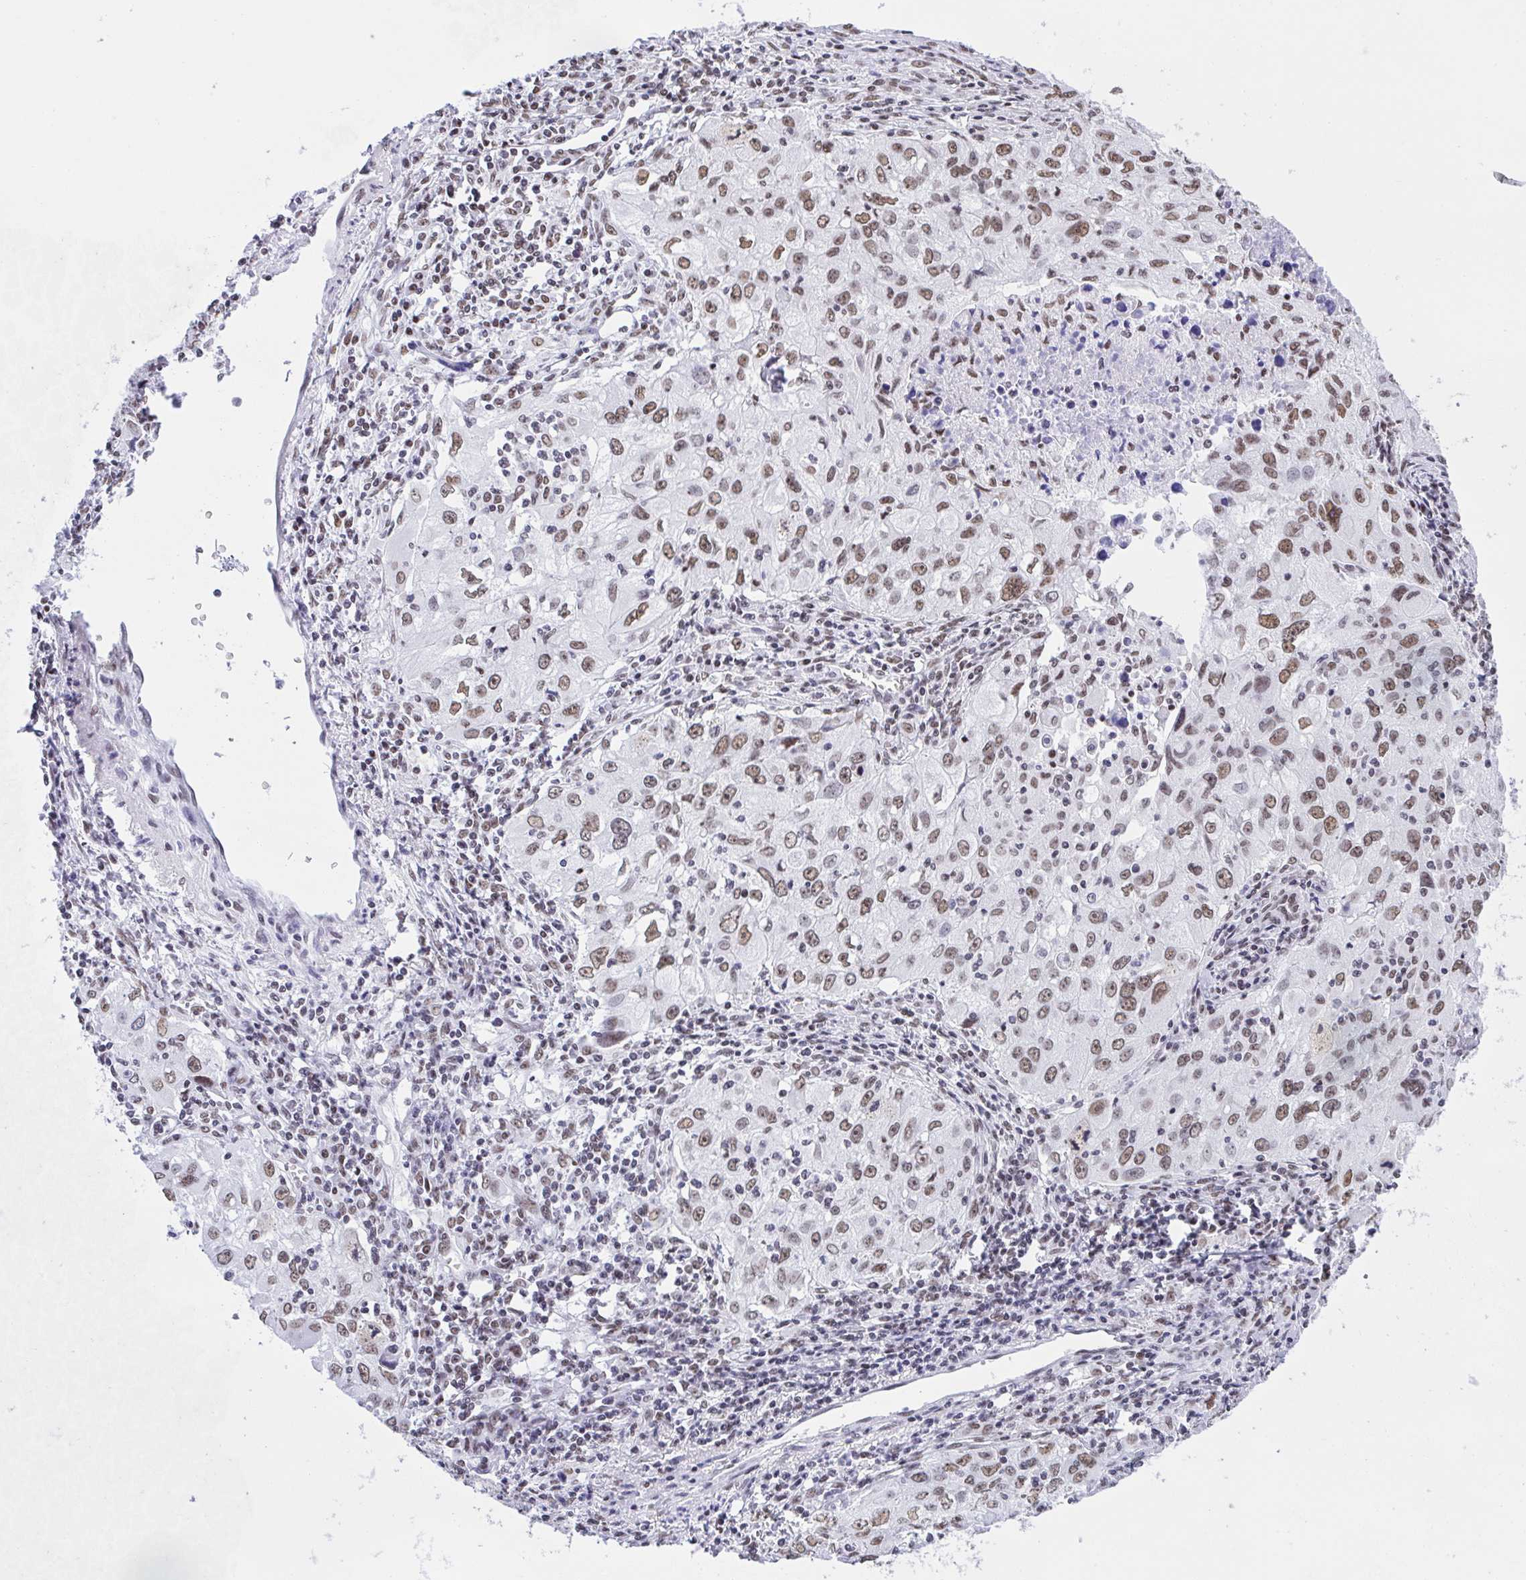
{"staining": {"intensity": "moderate", "quantity": ">75%", "location": "nuclear"}, "tissue": "lung cancer", "cell_type": "Tumor cells", "image_type": "cancer", "snomed": [{"axis": "morphology", "description": "Adenocarcinoma, NOS"}, {"axis": "morphology", "description": "Adenocarcinoma, metastatic, NOS"}, {"axis": "topography", "description": "Lymph node"}, {"axis": "topography", "description": "Lung"}], "caption": "A brown stain labels moderate nuclear staining of a protein in lung cancer tumor cells. (DAB (3,3'-diaminobenzidine) IHC, brown staining for protein, blue staining for nuclei).", "gene": "DDX52", "patient": {"sex": "female", "age": 42}}